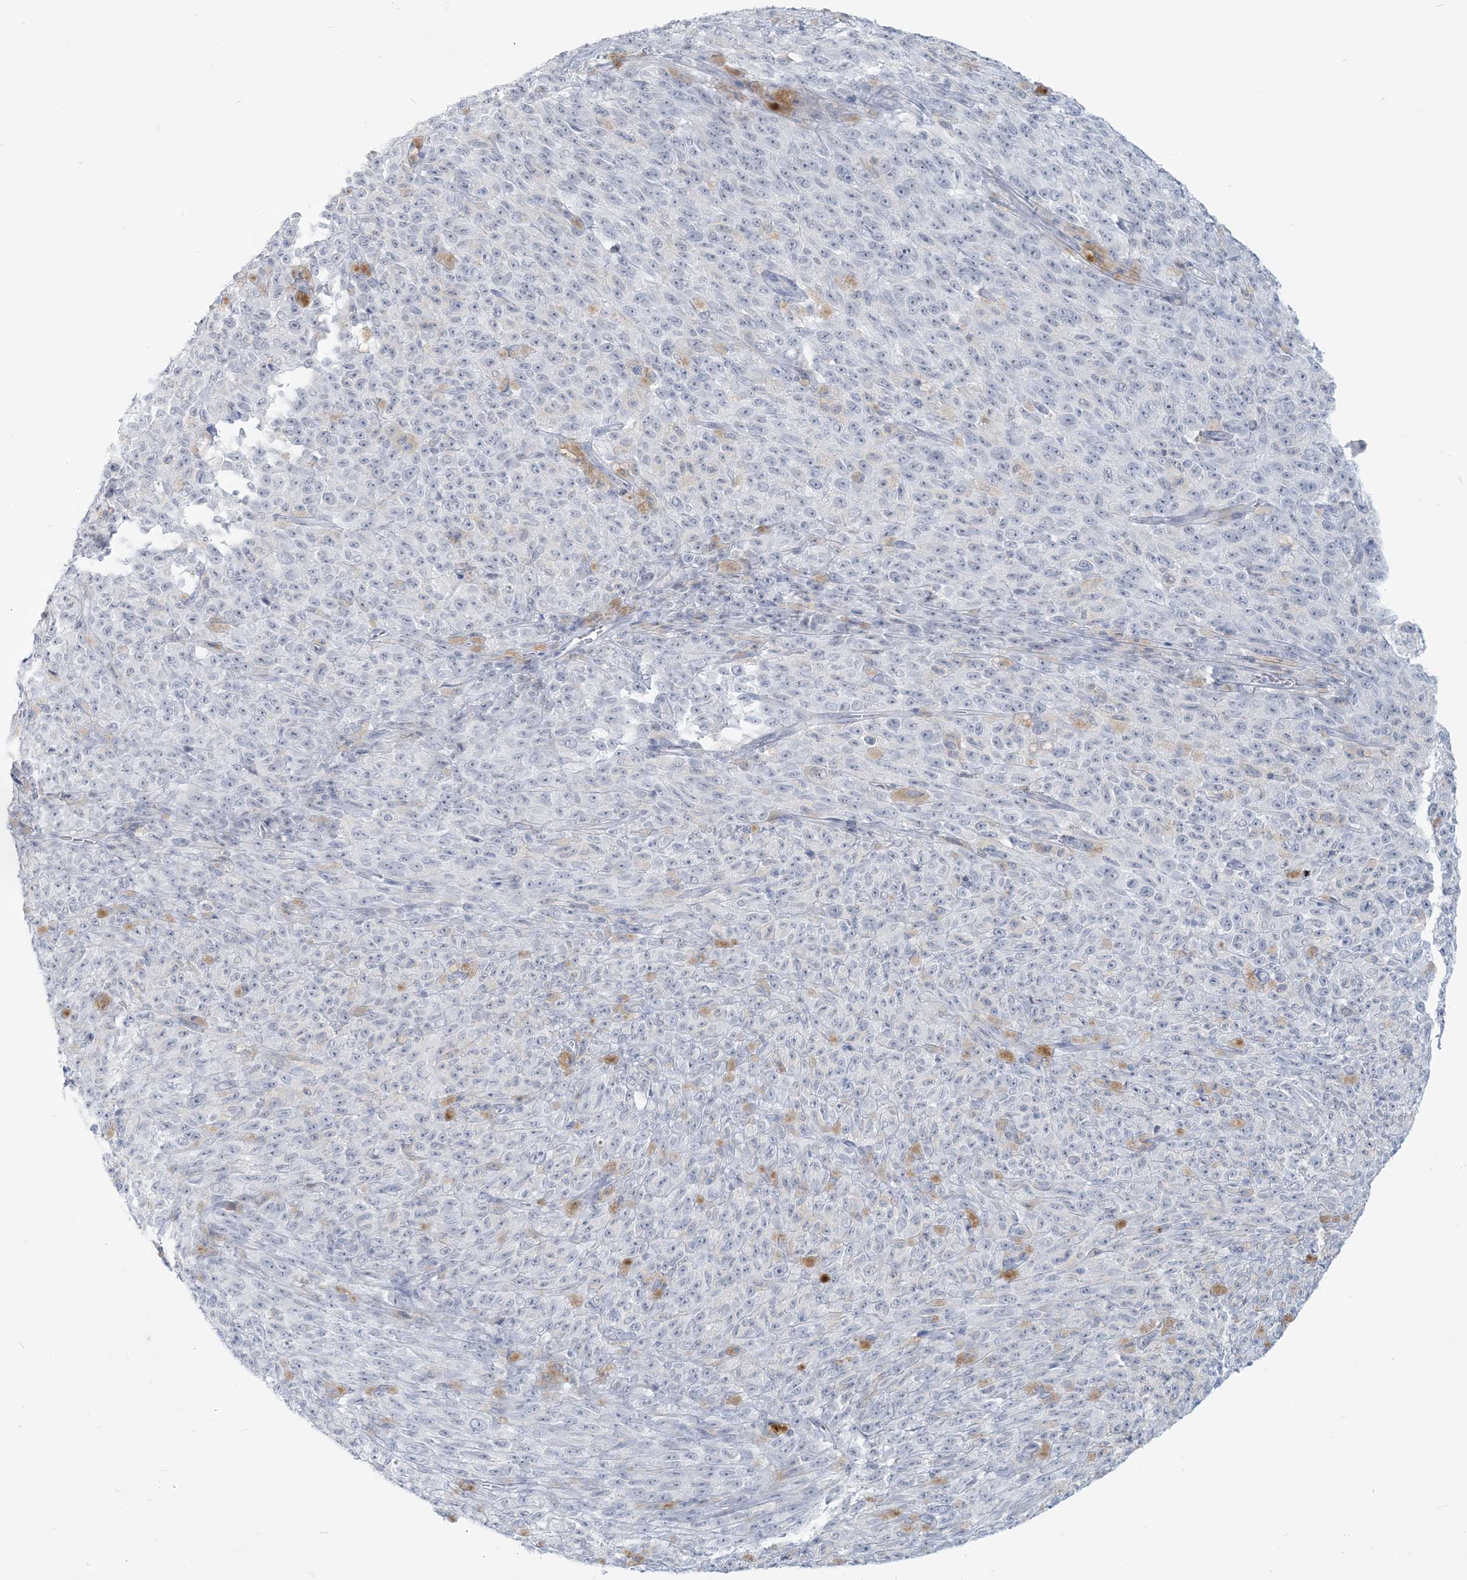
{"staining": {"intensity": "negative", "quantity": "none", "location": "none"}, "tissue": "melanoma", "cell_type": "Tumor cells", "image_type": "cancer", "snomed": [{"axis": "morphology", "description": "Malignant melanoma, NOS"}, {"axis": "topography", "description": "Skin"}], "caption": "A high-resolution image shows IHC staining of melanoma, which shows no significant expression in tumor cells.", "gene": "SCML1", "patient": {"sex": "female", "age": 82}}